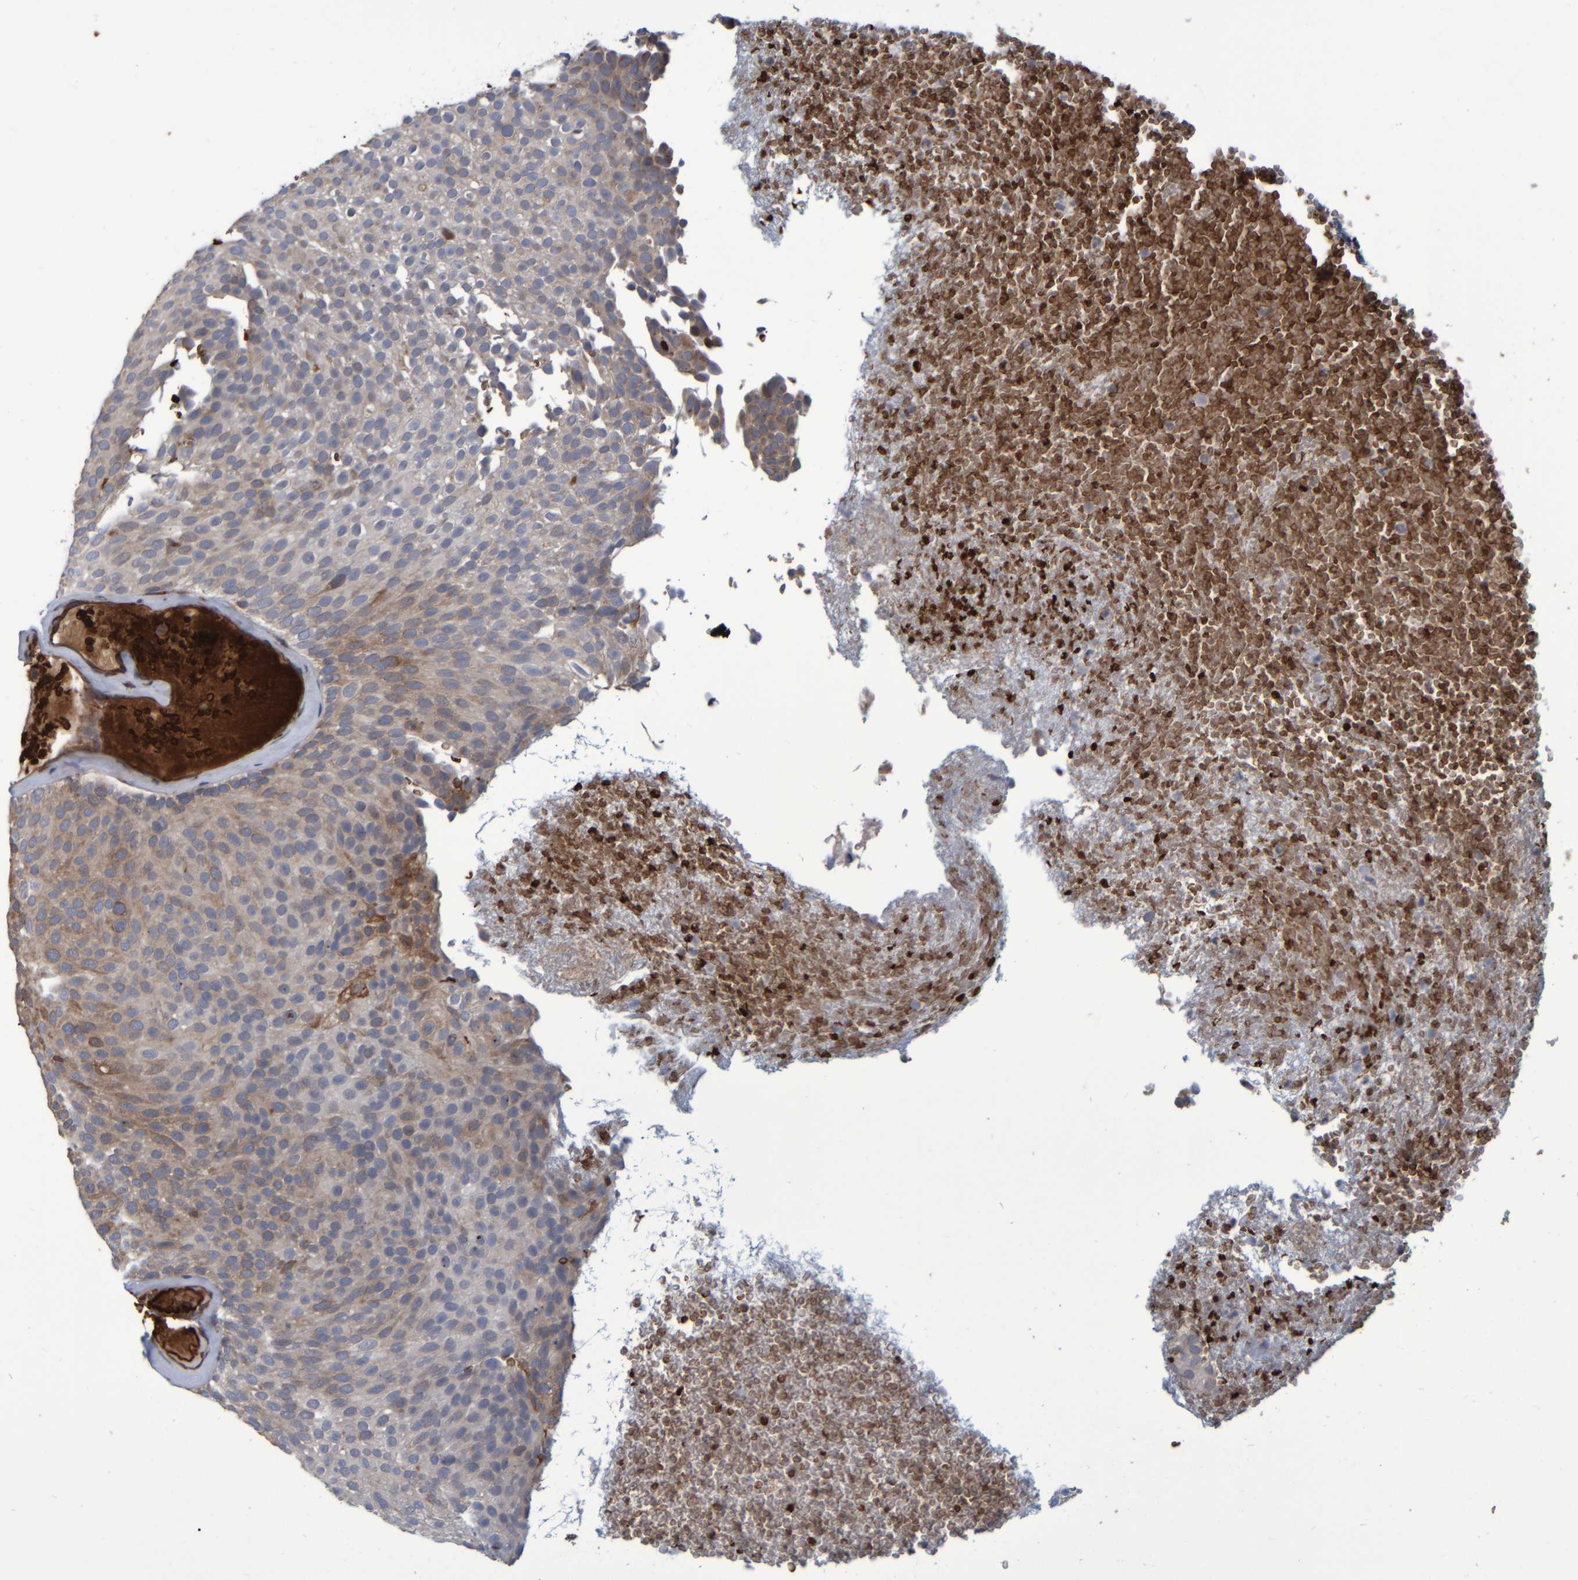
{"staining": {"intensity": "weak", "quantity": ">75%", "location": "cytoplasmic/membranous"}, "tissue": "urothelial cancer", "cell_type": "Tumor cells", "image_type": "cancer", "snomed": [{"axis": "morphology", "description": "Urothelial carcinoma, Low grade"}, {"axis": "topography", "description": "Urinary bladder"}], "caption": "Protein expression analysis of human low-grade urothelial carcinoma reveals weak cytoplasmic/membranous staining in approximately >75% of tumor cells. (Brightfield microscopy of DAB IHC at high magnification).", "gene": "SPAG5", "patient": {"sex": "male", "age": 78}}